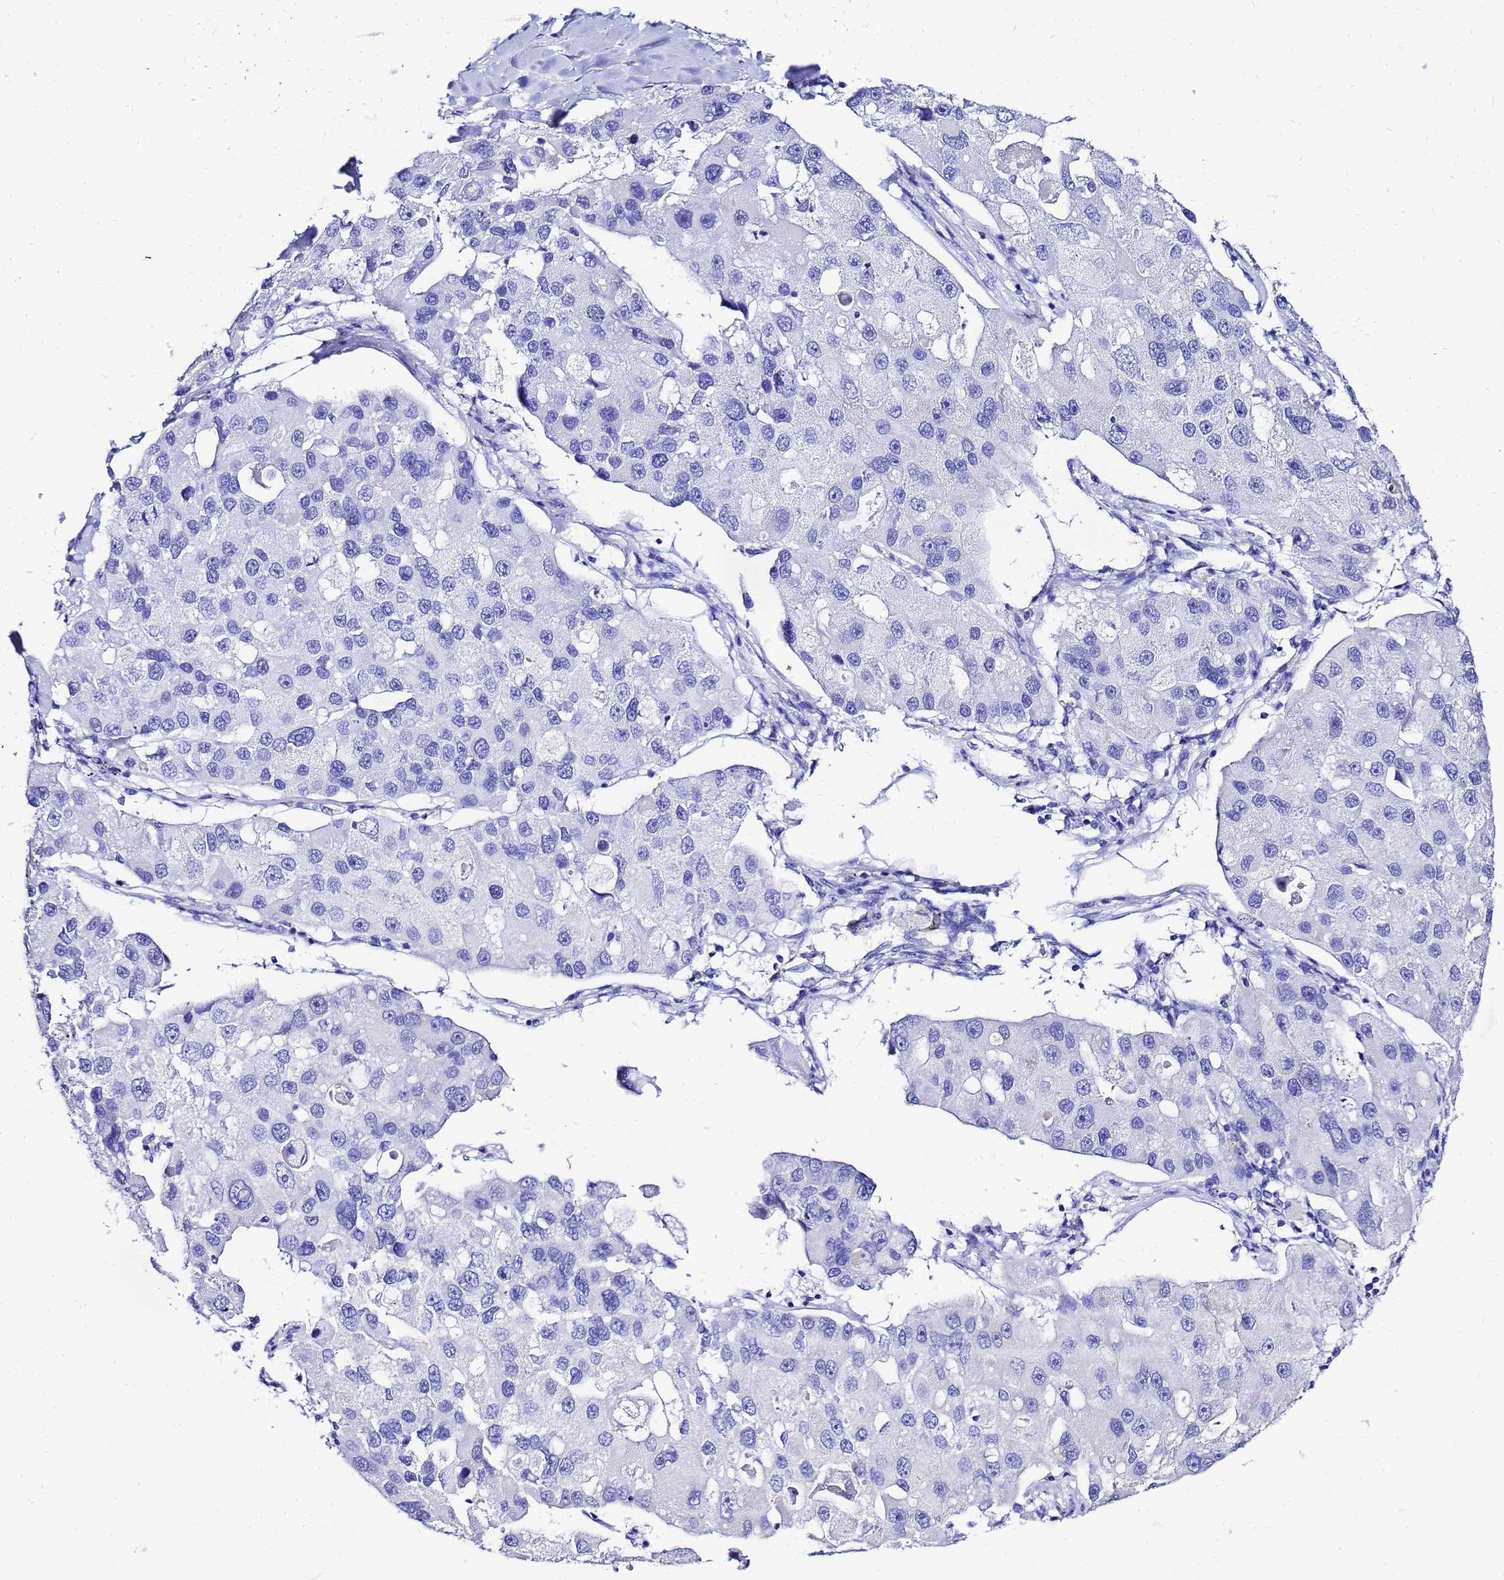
{"staining": {"intensity": "negative", "quantity": "none", "location": "none"}, "tissue": "lung cancer", "cell_type": "Tumor cells", "image_type": "cancer", "snomed": [{"axis": "morphology", "description": "Adenocarcinoma, NOS"}, {"axis": "topography", "description": "Lung"}], "caption": "There is no significant expression in tumor cells of lung cancer.", "gene": "LIPF", "patient": {"sex": "female", "age": 54}}